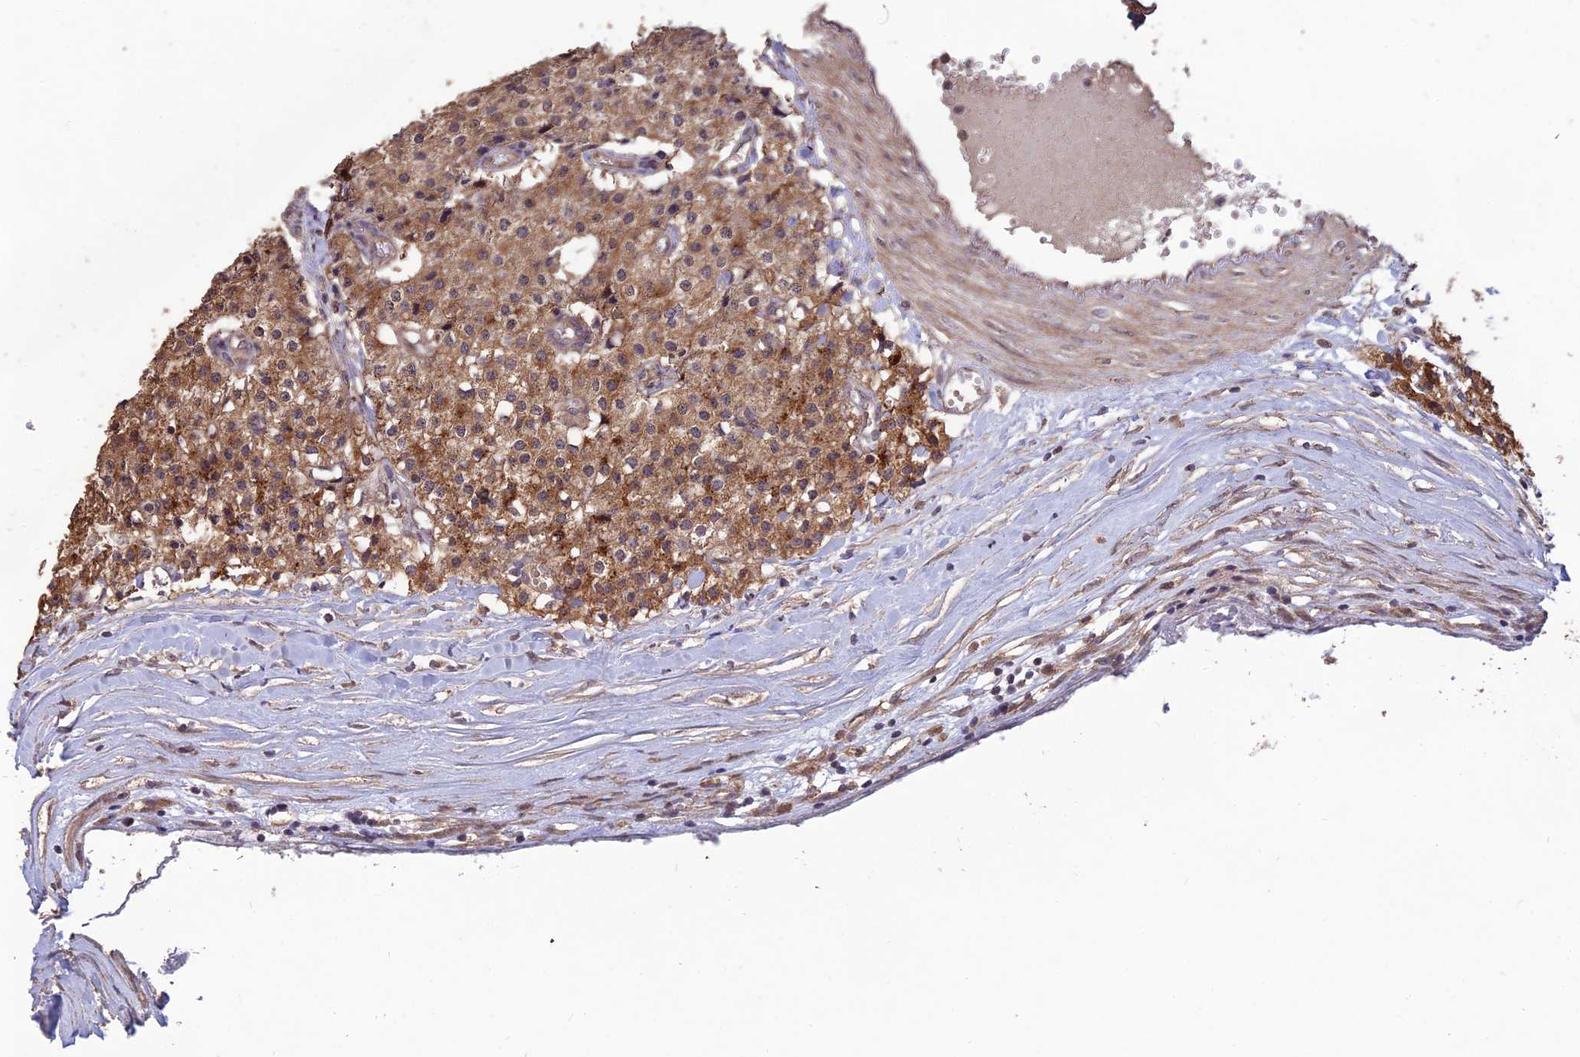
{"staining": {"intensity": "moderate", "quantity": ">75%", "location": "cytoplasmic/membranous"}, "tissue": "carcinoid", "cell_type": "Tumor cells", "image_type": "cancer", "snomed": [{"axis": "morphology", "description": "Carcinoid, malignant, NOS"}, {"axis": "topography", "description": "Colon"}], "caption": "The immunohistochemical stain highlights moderate cytoplasmic/membranous staining in tumor cells of carcinoid tissue.", "gene": "SHISA5", "patient": {"sex": "female", "age": 52}}